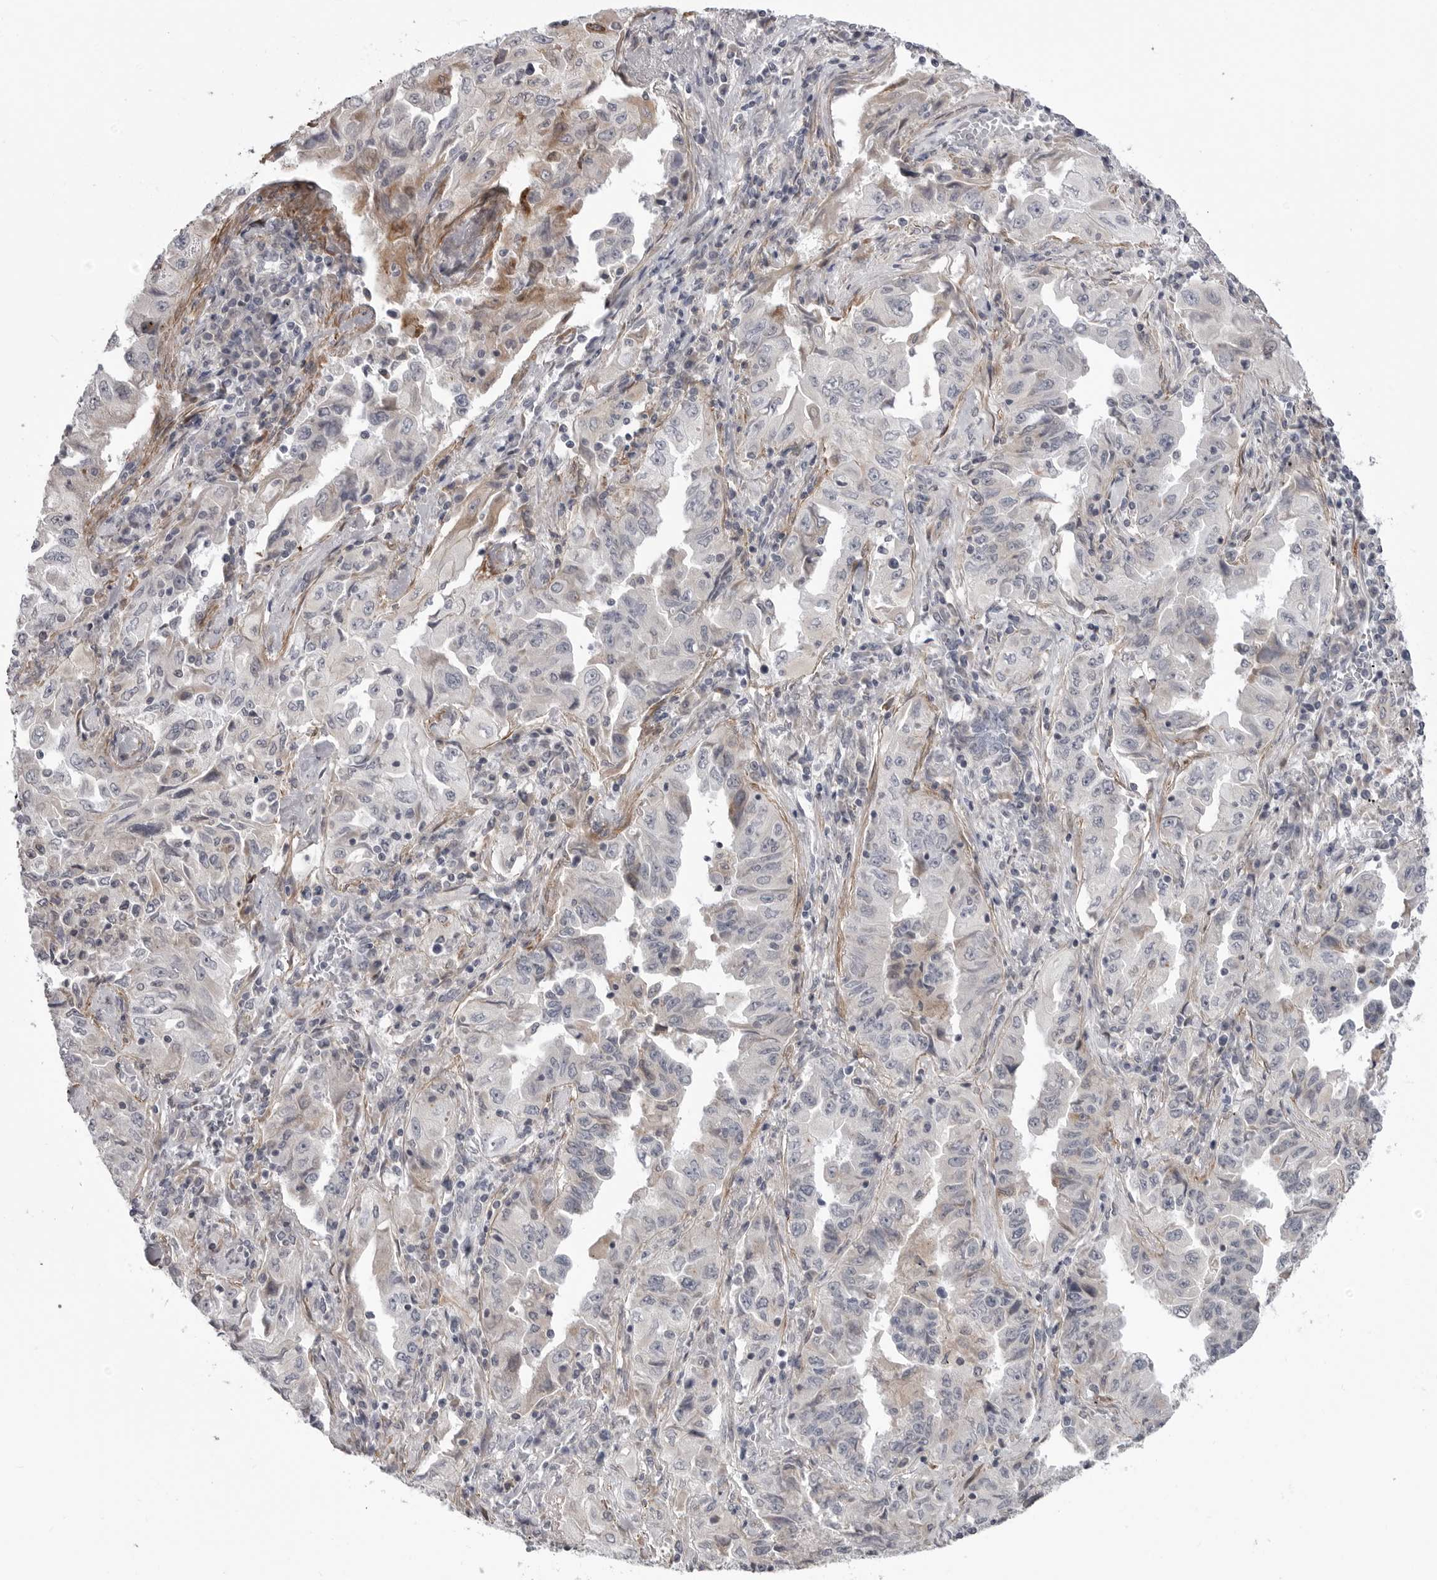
{"staining": {"intensity": "negative", "quantity": "none", "location": "none"}, "tissue": "lung cancer", "cell_type": "Tumor cells", "image_type": "cancer", "snomed": [{"axis": "morphology", "description": "Adenocarcinoma, NOS"}, {"axis": "topography", "description": "Lung"}], "caption": "IHC micrograph of neoplastic tissue: lung cancer (adenocarcinoma) stained with DAB shows no significant protein positivity in tumor cells.", "gene": "SCP2", "patient": {"sex": "female", "age": 51}}